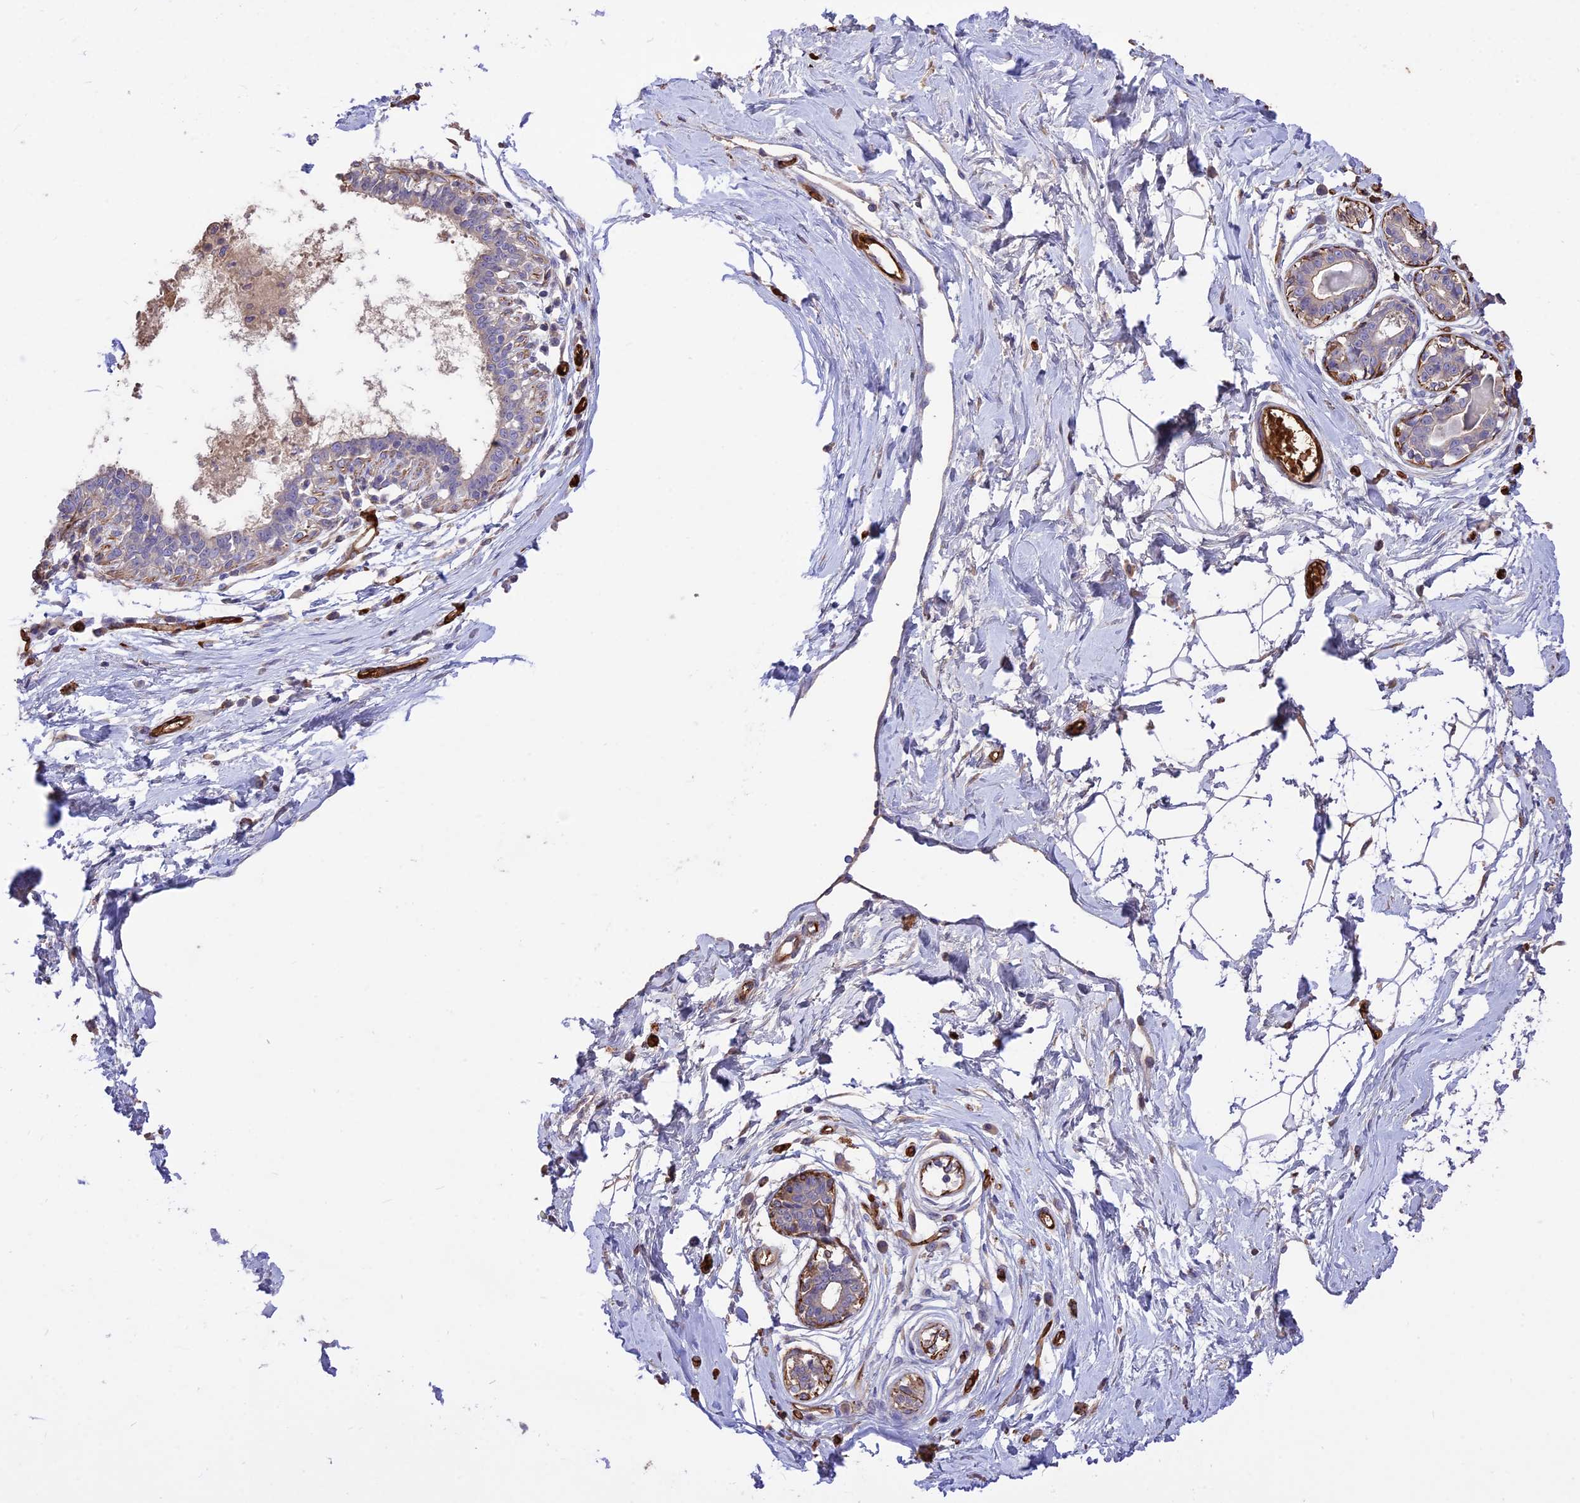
{"staining": {"intensity": "negative", "quantity": "none", "location": "none"}, "tissue": "breast", "cell_type": "Adipocytes", "image_type": "normal", "snomed": [{"axis": "morphology", "description": "Normal tissue, NOS"}, {"axis": "topography", "description": "Breast"}], "caption": "IHC histopathology image of normal breast stained for a protein (brown), which shows no positivity in adipocytes.", "gene": "TTC4", "patient": {"sex": "female", "age": 45}}